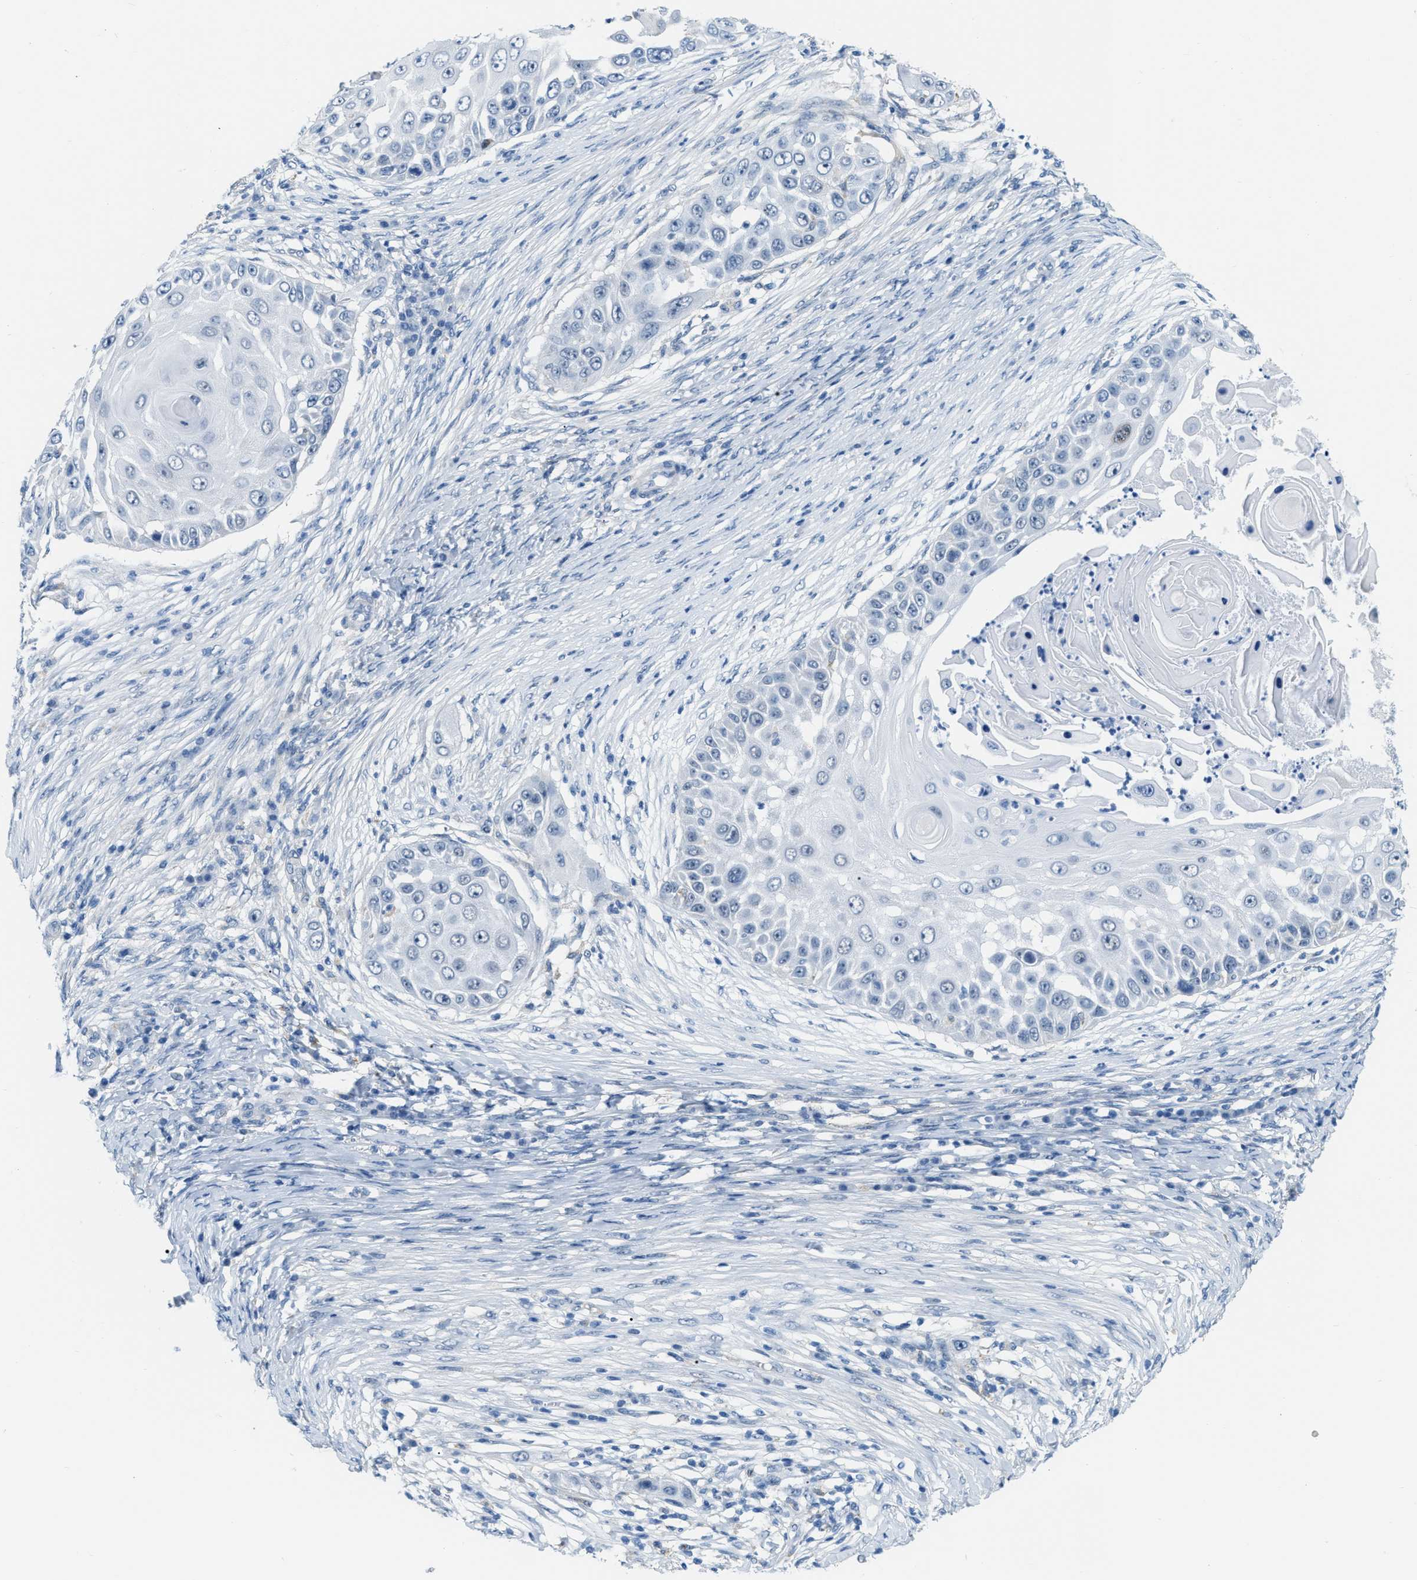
{"staining": {"intensity": "negative", "quantity": "none", "location": "none"}, "tissue": "skin cancer", "cell_type": "Tumor cells", "image_type": "cancer", "snomed": [{"axis": "morphology", "description": "Squamous cell carcinoma, NOS"}, {"axis": "topography", "description": "Skin"}], "caption": "IHC of human skin cancer displays no positivity in tumor cells.", "gene": "PHRF1", "patient": {"sex": "female", "age": 44}}